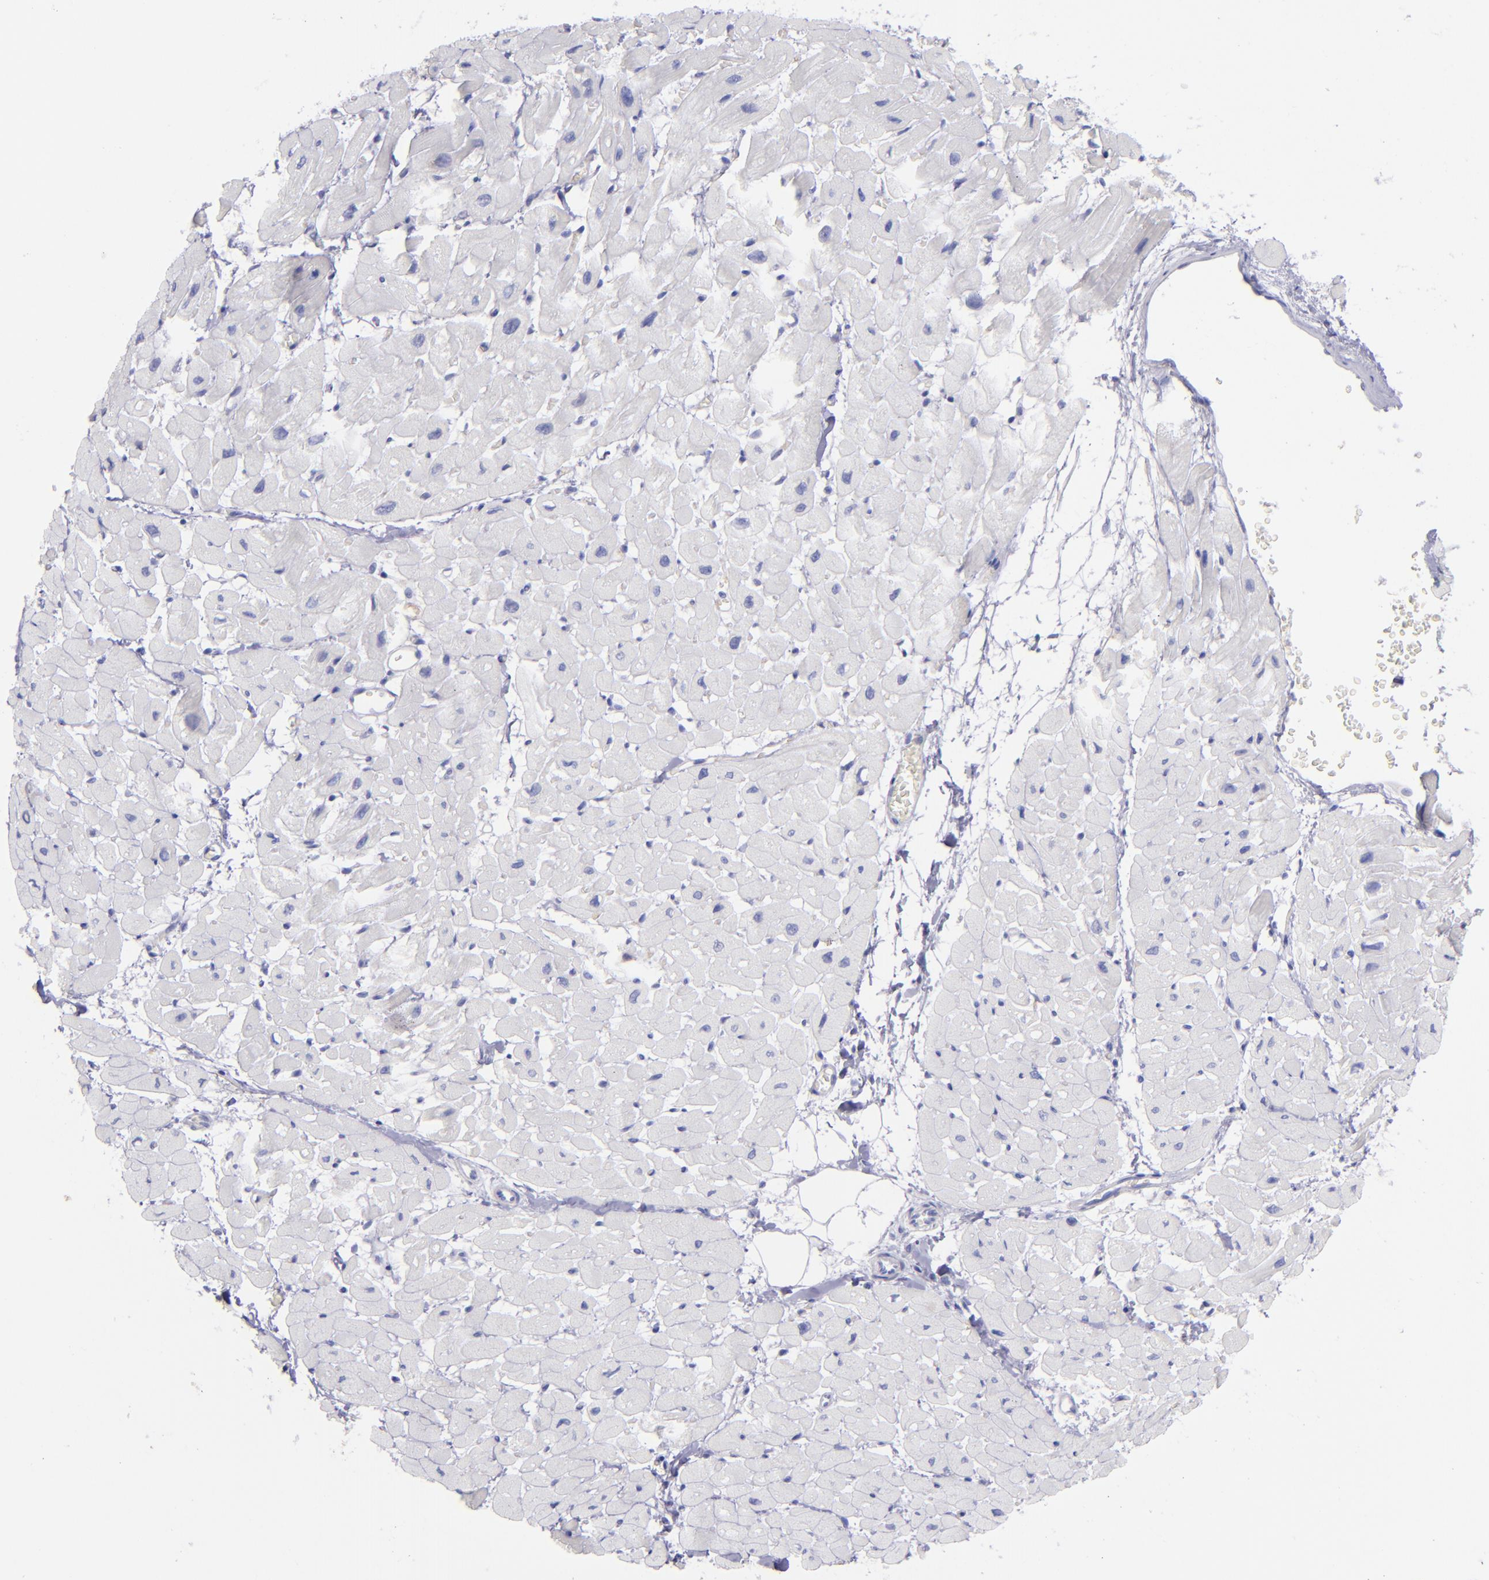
{"staining": {"intensity": "negative", "quantity": "none", "location": "none"}, "tissue": "heart muscle", "cell_type": "Cardiomyocytes", "image_type": "normal", "snomed": [{"axis": "morphology", "description": "Normal tissue, NOS"}, {"axis": "topography", "description": "Heart"}], "caption": "Heart muscle stained for a protein using IHC displays no staining cardiomyocytes.", "gene": "CD82", "patient": {"sex": "male", "age": 45}}